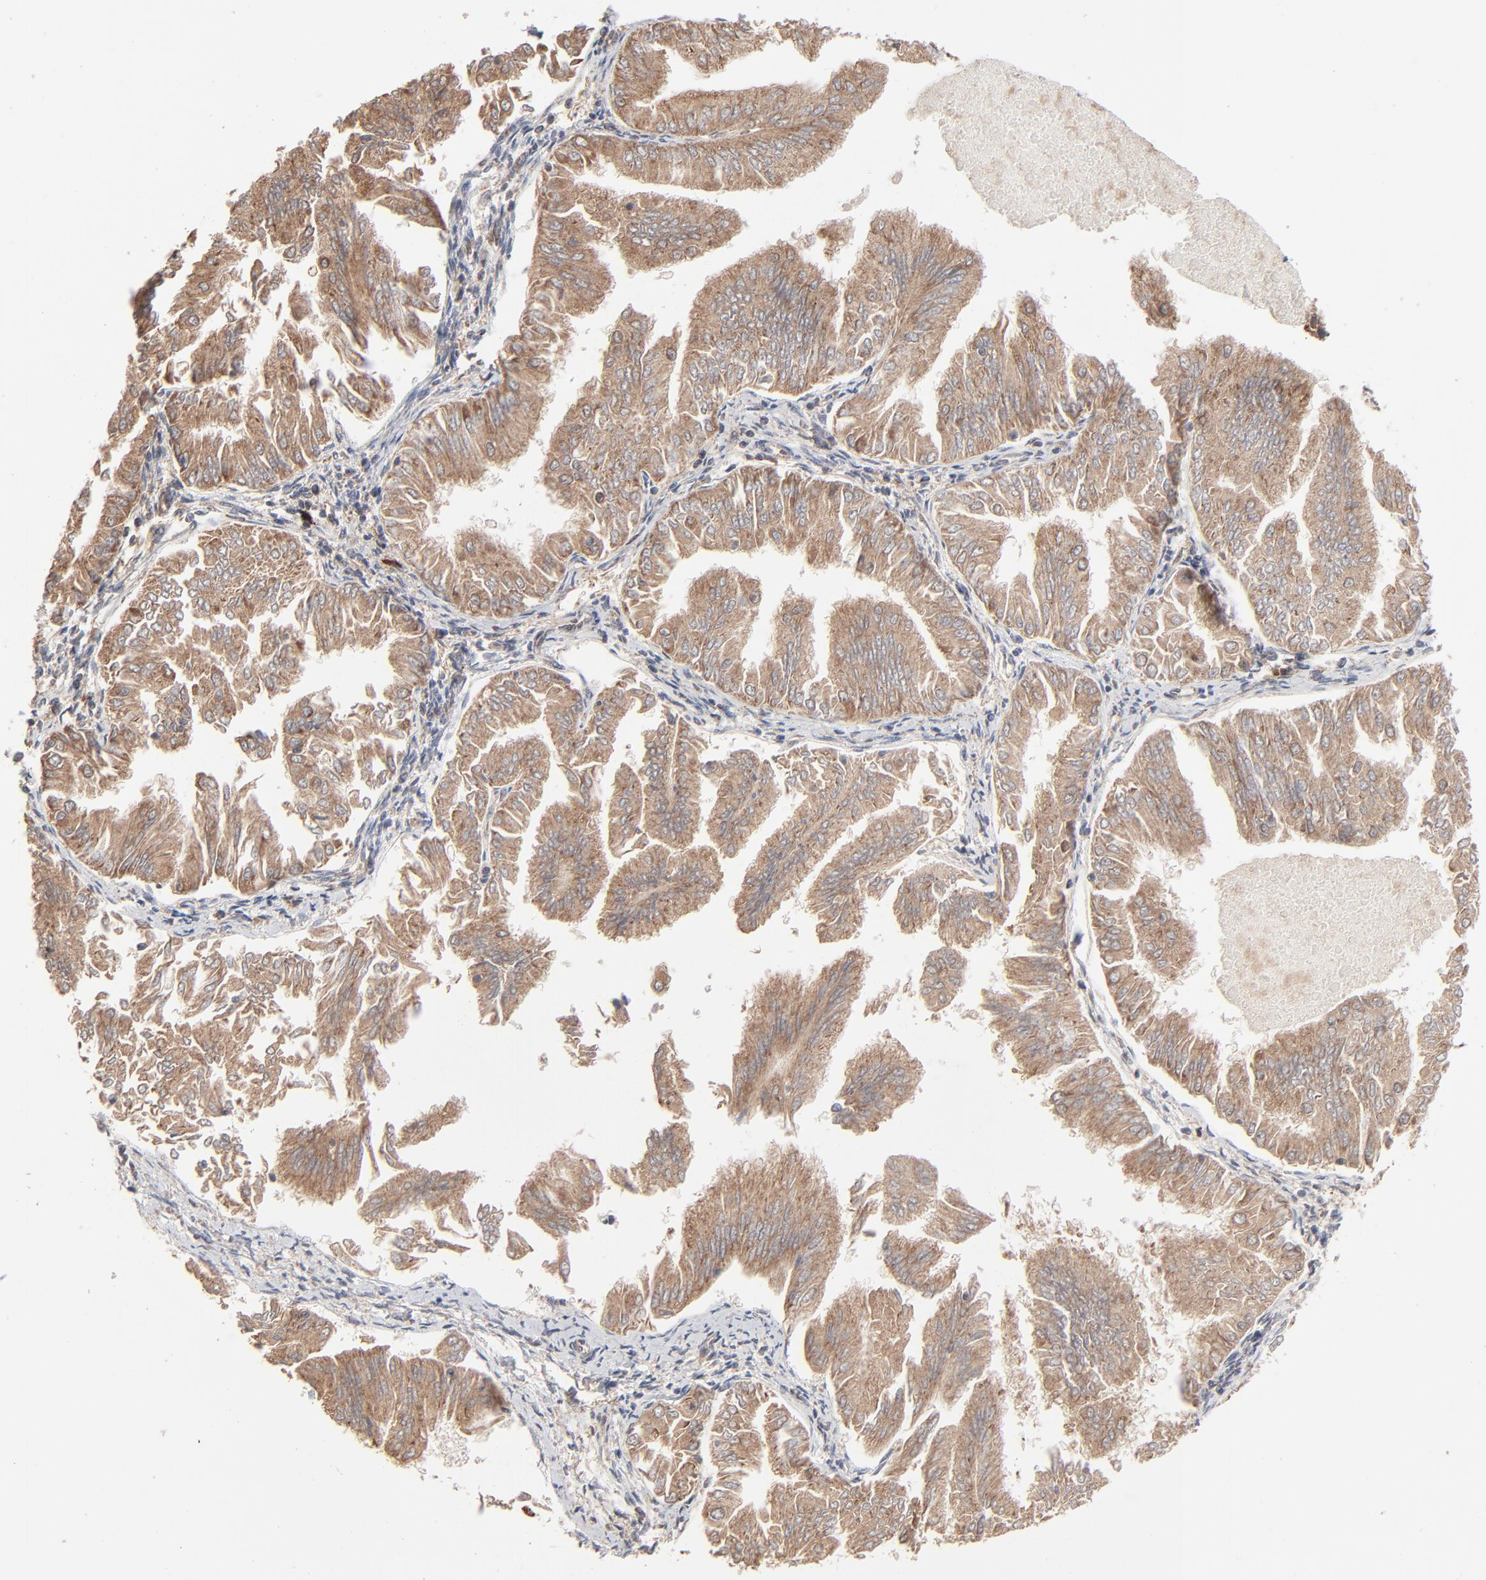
{"staining": {"intensity": "moderate", "quantity": ">75%", "location": "cytoplasmic/membranous"}, "tissue": "endometrial cancer", "cell_type": "Tumor cells", "image_type": "cancer", "snomed": [{"axis": "morphology", "description": "Adenocarcinoma, NOS"}, {"axis": "topography", "description": "Endometrium"}], "caption": "Human adenocarcinoma (endometrial) stained with a brown dye reveals moderate cytoplasmic/membranous positive staining in about >75% of tumor cells.", "gene": "ABLIM3", "patient": {"sex": "female", "age": 53}}